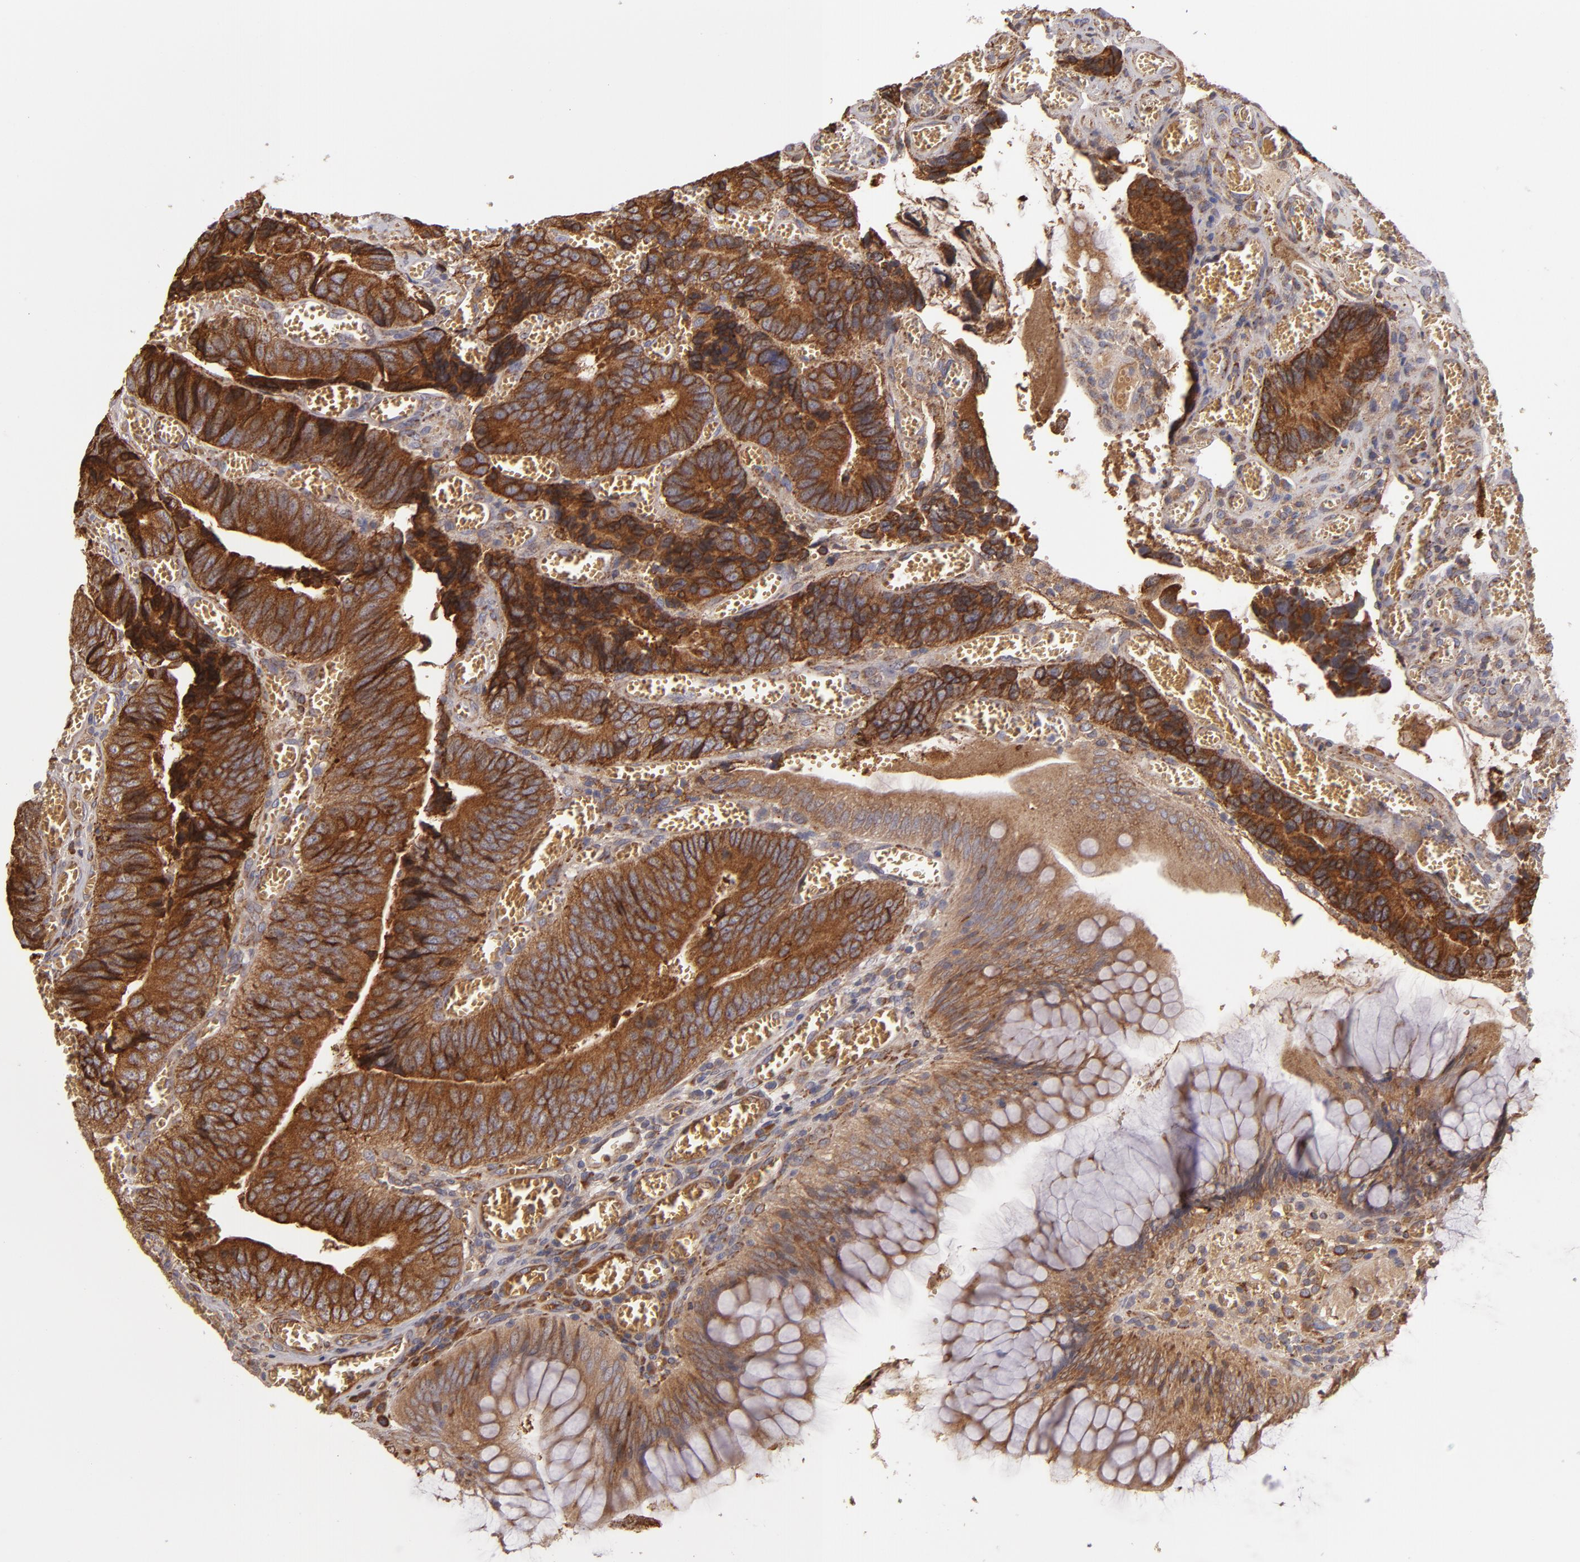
{"staining": {"intensity": "strong", "quantity": ">75%", "location": "cytoplasmic/membranous"}, "tissue": "colorectal cancer", "cell_type": "Tumor cells", "image_type": "cancer", "snomed": [{"axis": "morphology", "description": "Adenocarcinoma, NOS"}, {"axis": "topography", "description": "Colon"}], "caption": "Colorectal cancer (adenocarcinoma) stained with DAB (3,3'-diaminobenzidine) IHC reveals high levels of strong cytoplasmic/membranous staining in about >75% of tumor cells.", "gene": "CFB", "patient": {"sex": "male", "age": 72}}